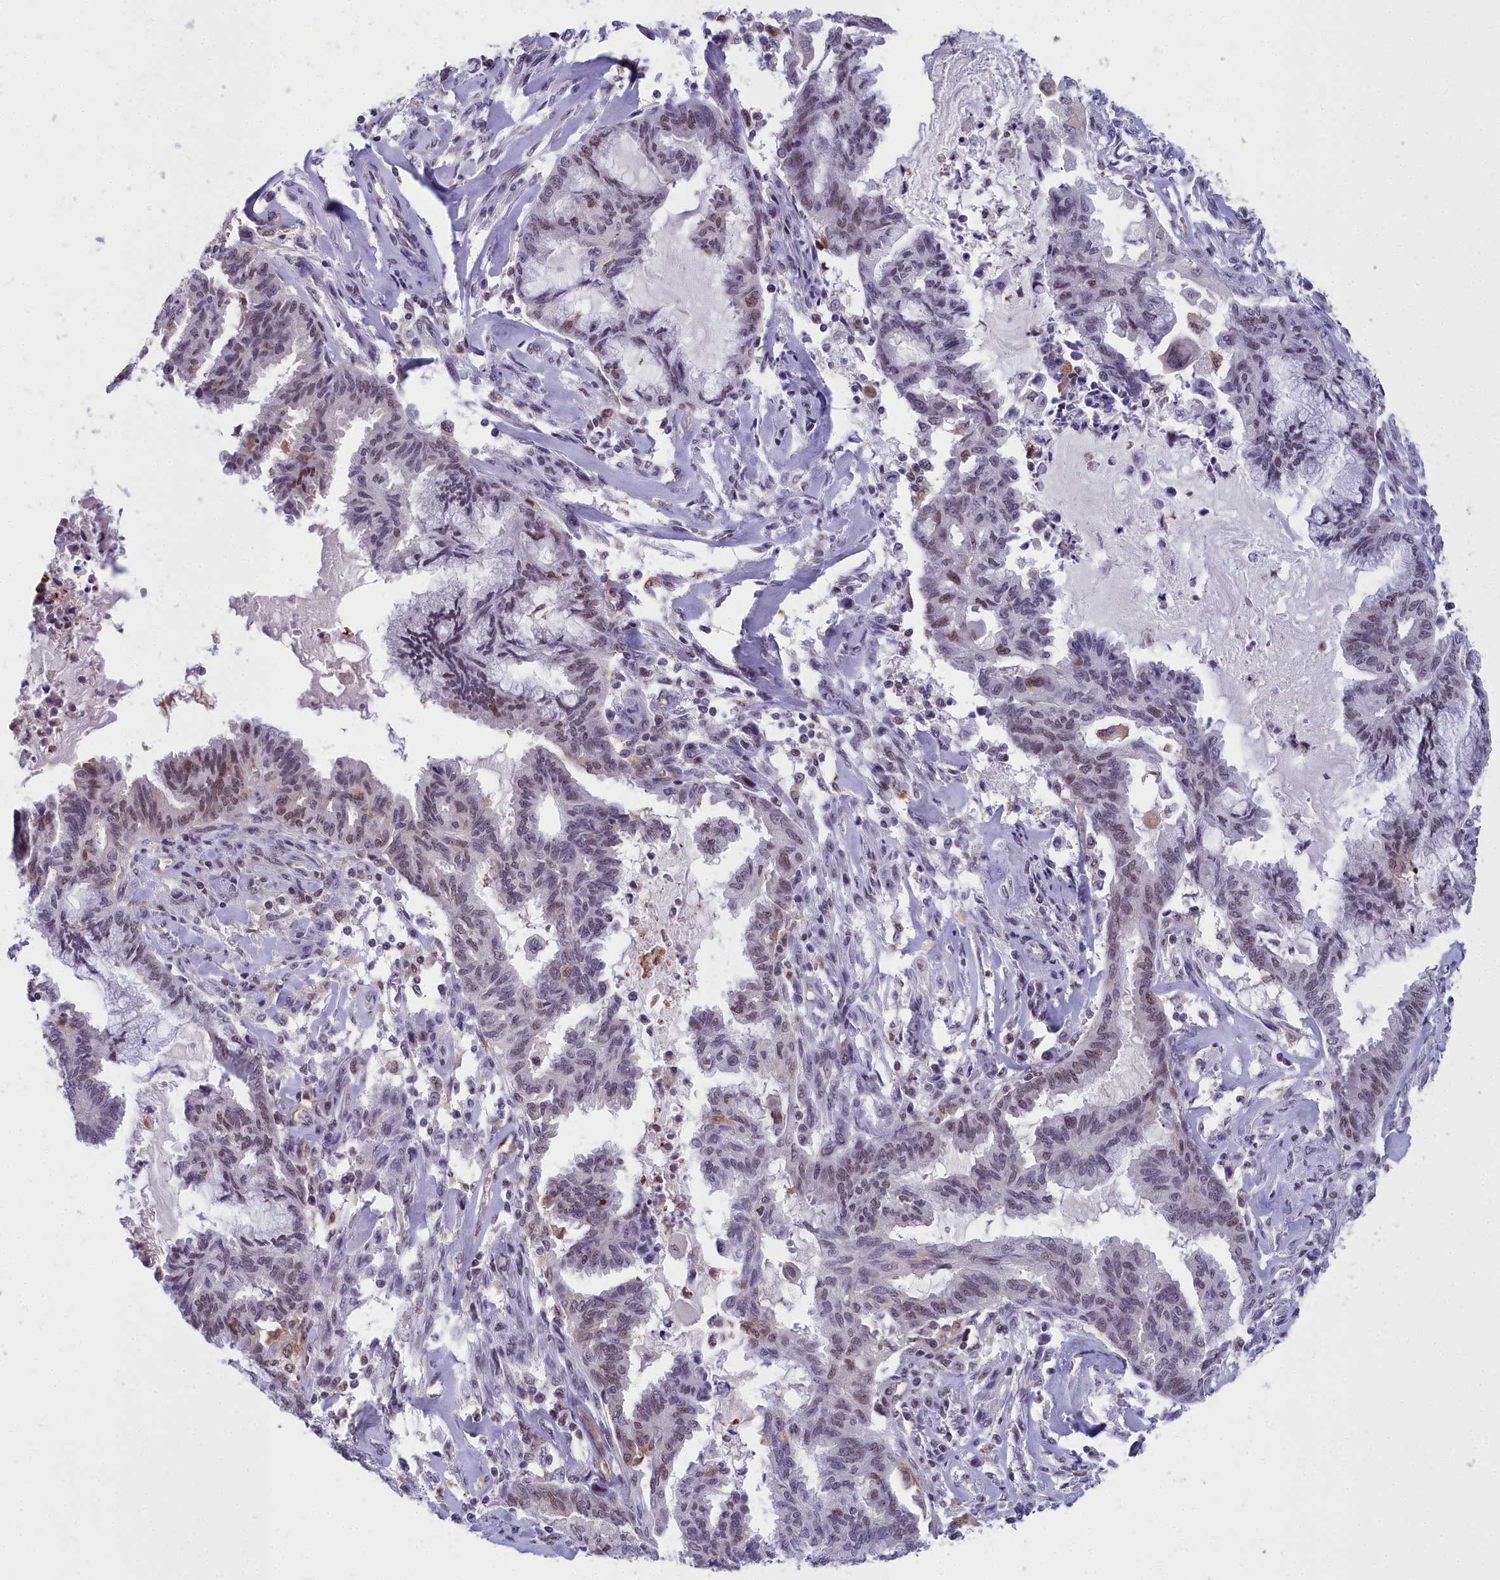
{"staining": {"intensity": "moderate", "quantity": "<25%", "location": "nuclear"}, "tissue": "endometrial cancer", "cell_type": "Tumor cells", "image_type": "cancer", "snomed": [{"axis": "morphology", "description": "Adenocarcinoma, NOS"}, {"axis": "topography", "description": "Endometrium"}], "caption": "About <25% of tumor cells in human endometrial cancer display moderate nuclear protein expression as visualized by brown immunohistochemical staining.", "gene": "CCDC97", "patient": {"sex": "female", "age": 86}}